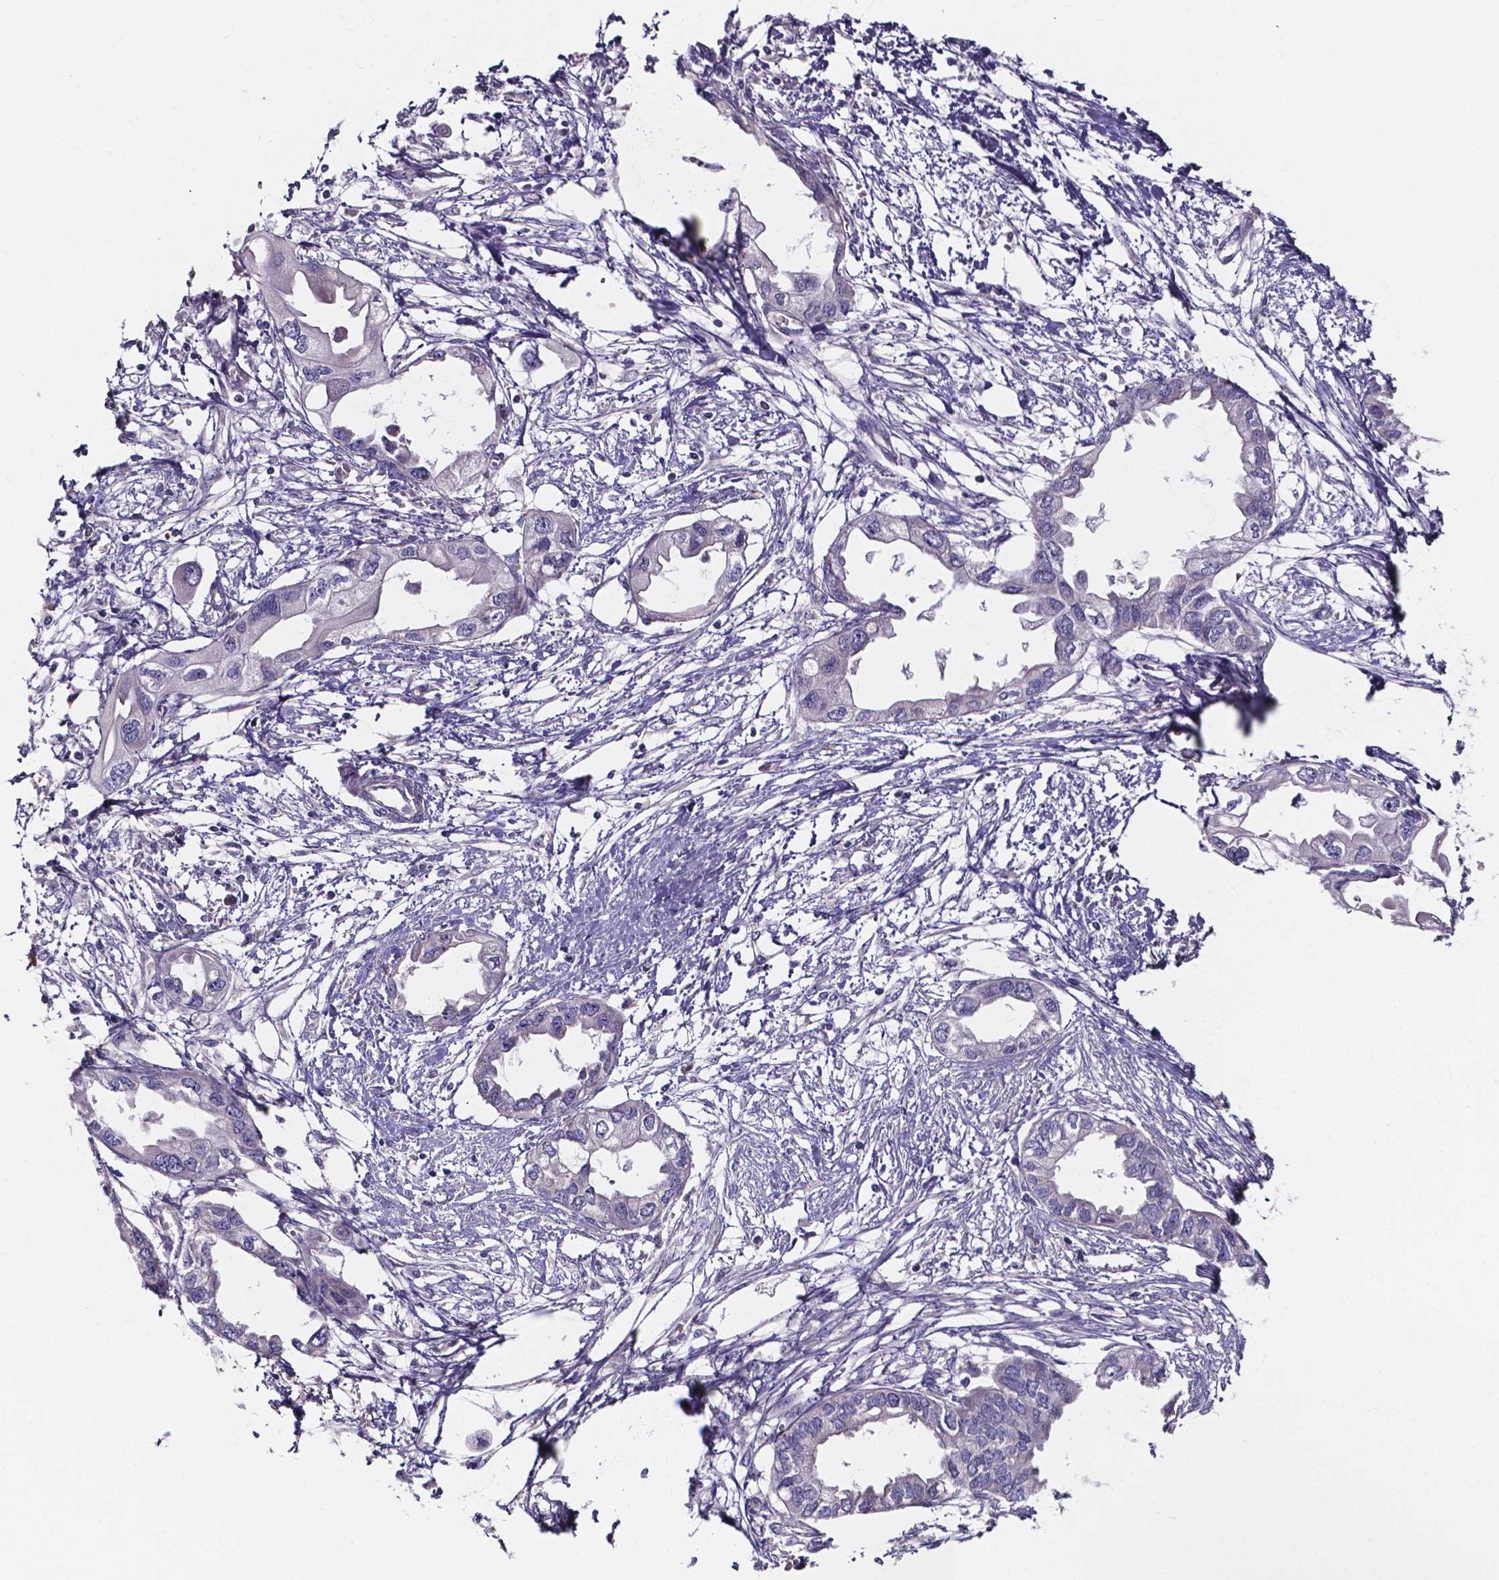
{"staining": {"intensity": "negative", "quantity": "none", "location": "none"}, "tissue": "endometrial cancer", "cell_type": "Tumor cells", "image_type": "cancer", "snomed": [{"axis": "morphology", "description": "Adenocarcinoma, NOS"}, {"axis": "morphology", "description": "Adenocarcinoma, metastatic, NOS"}, {"axis": "topography", "description": "Adipose tissue"}, {"axis": "topography", "description": "Endometrium"}], "caption": "Human endometrial cancer stained for a protein using immunohistochemistry reveals no positivity in tumor cells.", "gene": "SPOCD1", "patient": {"sex": "female", "age": 67}}